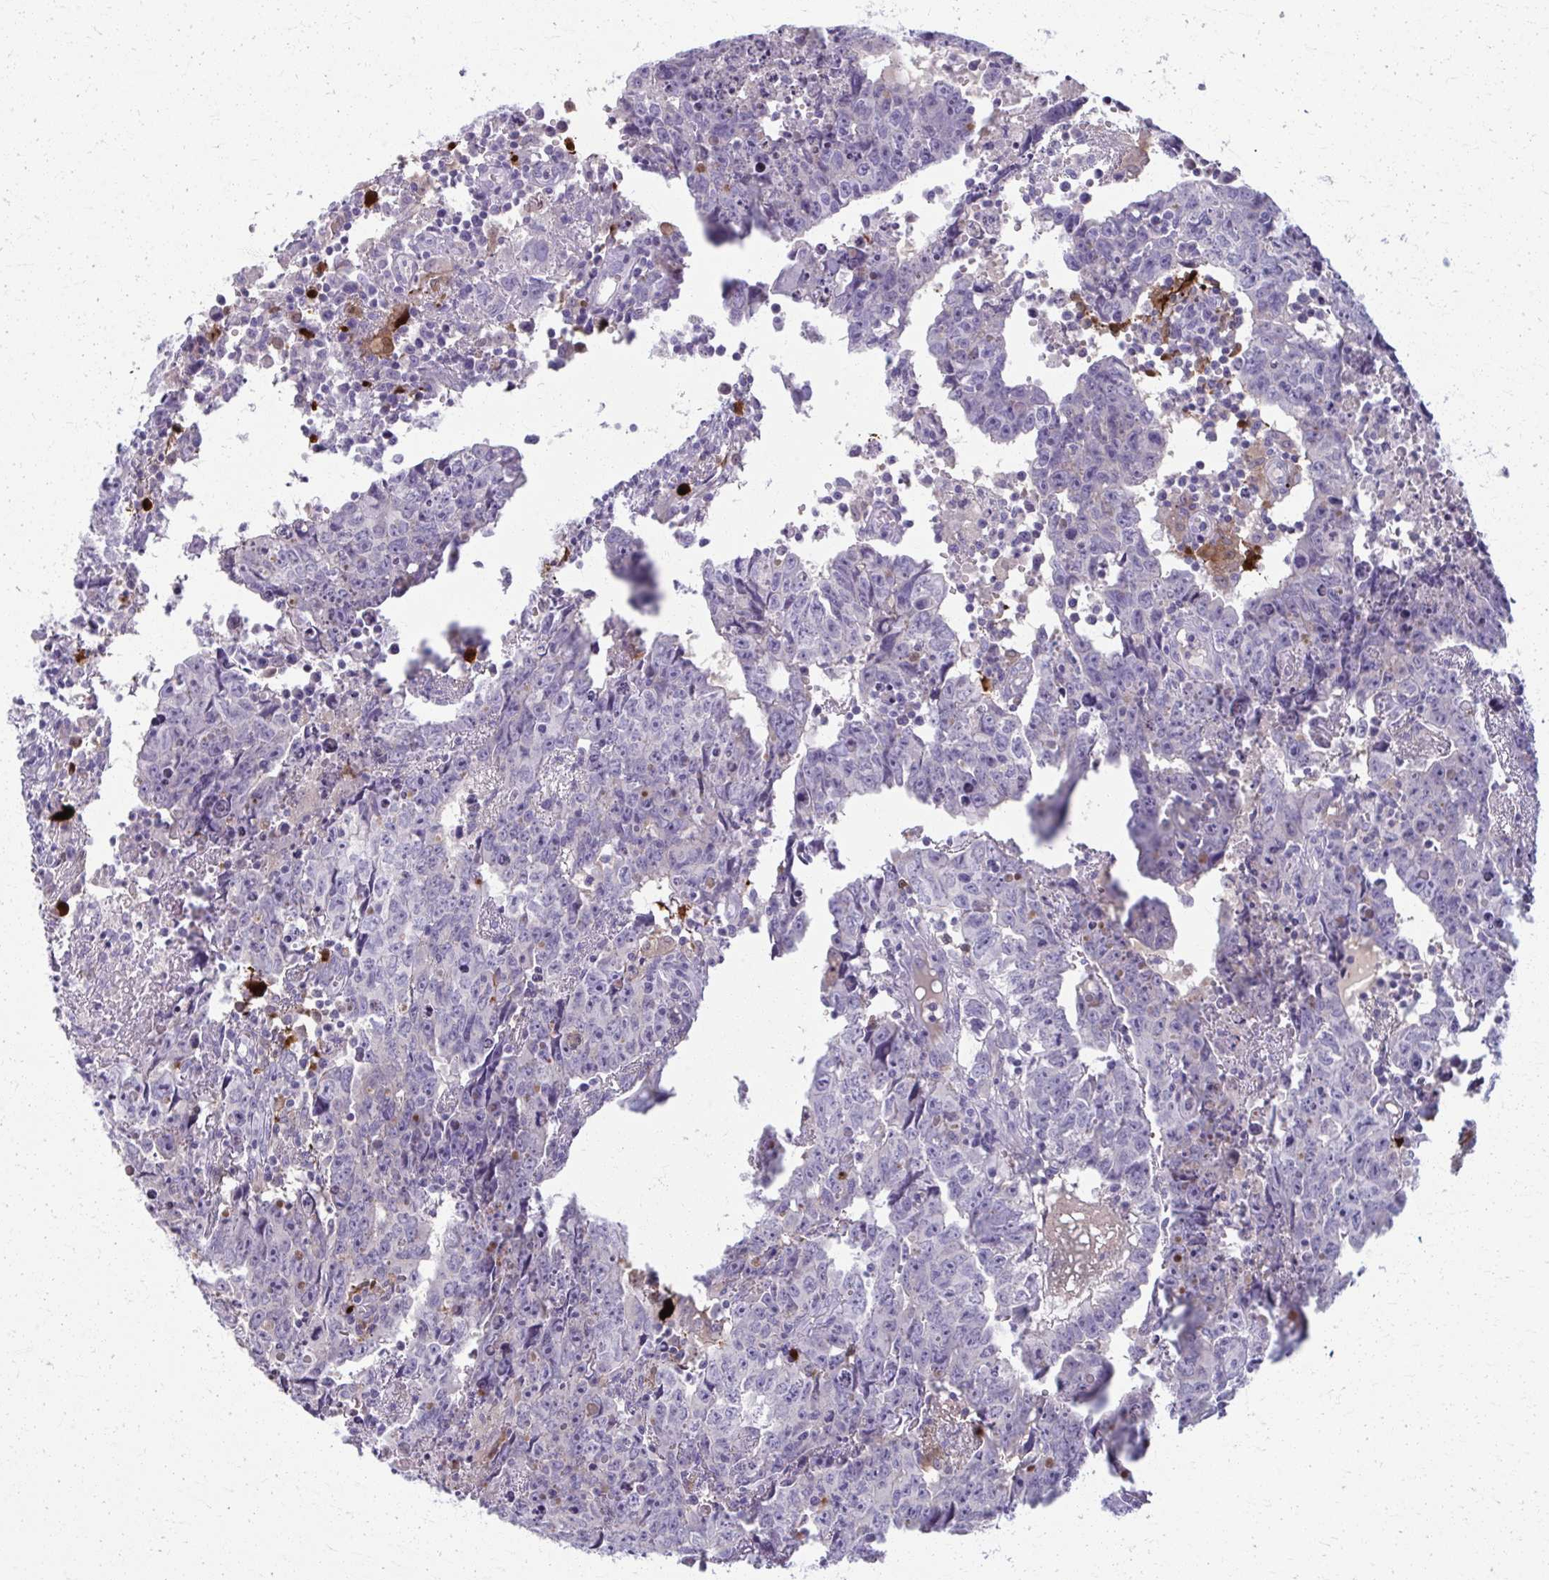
{"staining": {"intensity": "negative", "quantity": "none", "location": "none"}, "tissue": "testis cancer", "cell_type": "Tumor cells", "image_type": "cancer", "snomed": [{"axis": "morphology", "description": "Carcinoma, Embryonal, NOS"}, {"axis": "topography", "description": "Testis"}], "caption": "The histopathology image shows no staining of tumor cells in testis embryonal carcinoma.", "gene": "OR4M1", "patient": {"sex": "male", "age": 22}}